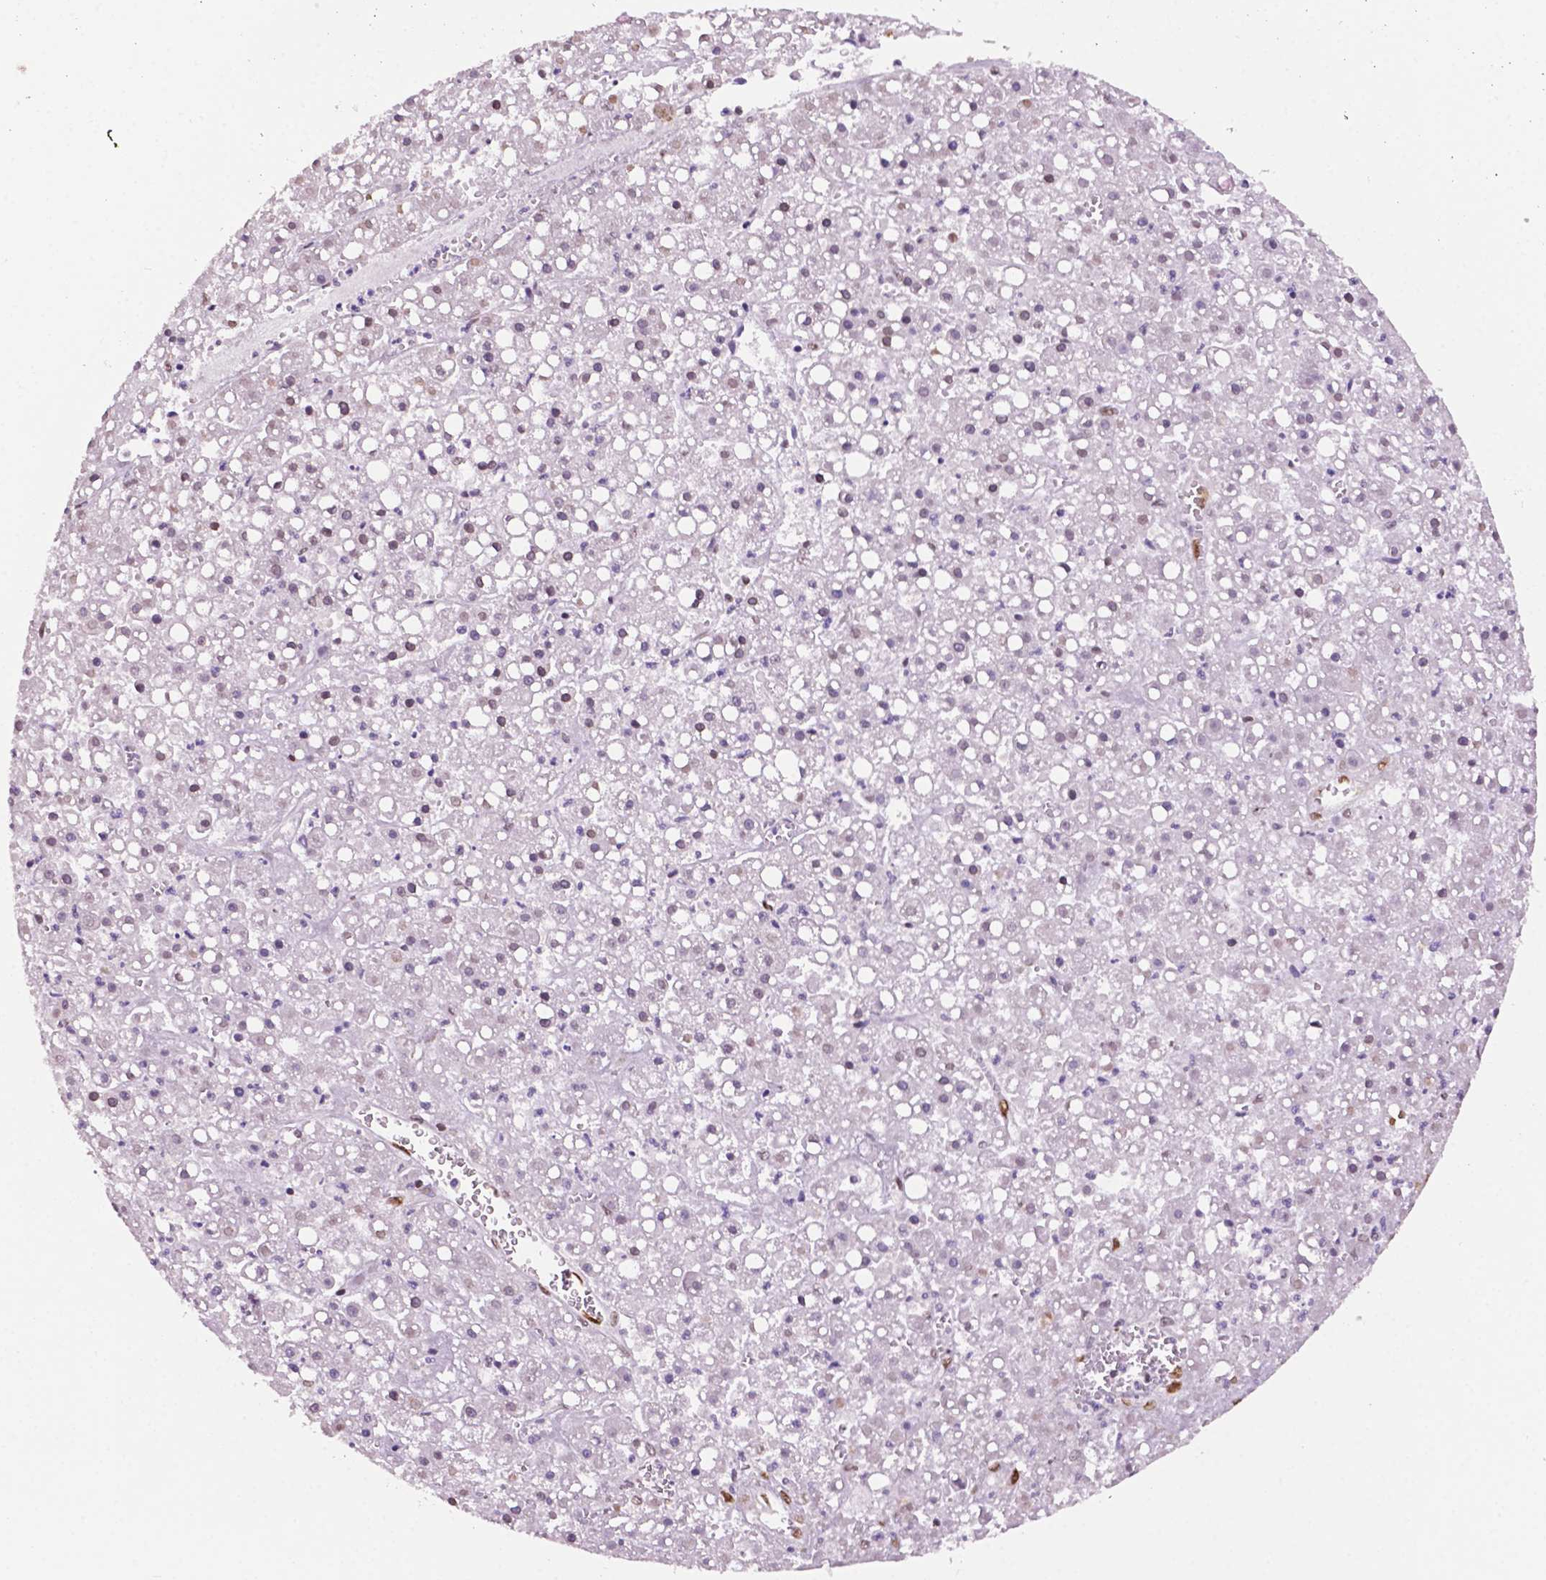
{"staining": {"intensity": "negative", "quantity": "none", "location": "none"}, "tissue": "liver cancer", "cell_type": "Tumor cells", "image_type": "cancer", "snomed": [{"axis": "morphology", "description": "Carcinoma, Hepatocellular, NOS"}, {"axis": "topography", "description": "Liver"}], "caption": "Tumor cells are negative for protein expression in human liver cancer (hepatocellular carcinoma).", "gene": "MLH1", "patient": {"sex": "male", "age": 67}}